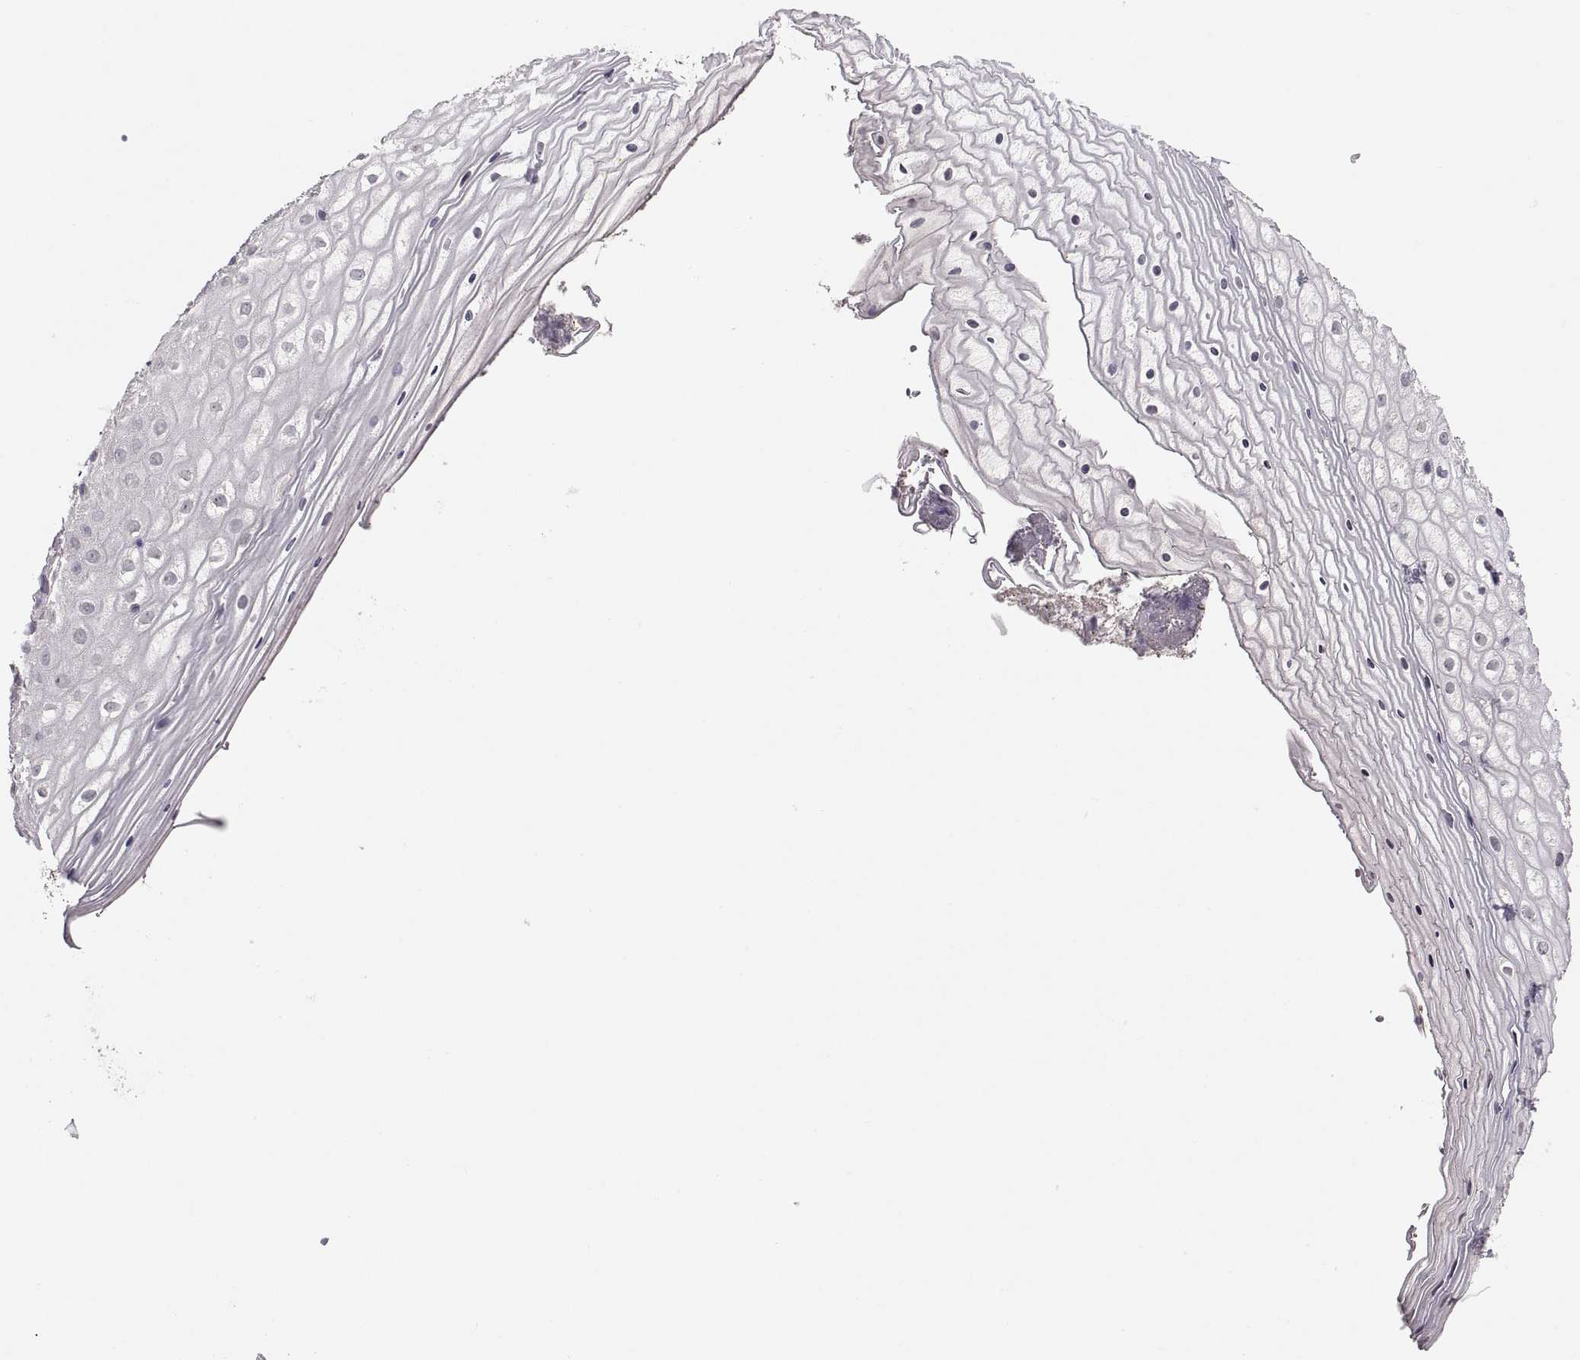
{"staining": {"intensity": "negative", "quantity": "none", "location": "none"}, "tissue": "vagina", "cell_type": "Squamous epithelial cells", "image_type": "normal", "snomed": [{"axis": "morphology", "description": "Normal tissue, NOS"}, {"axis": "topography", "description": "Vagina"}], "caption": "High magnification brightfield microscopy of normal vagina stained with DAB (brown) and counterstained with hematoxylin (blue): squamous epithelial cells show no significant positivity.", "gene": "PAX2", "patient": {"sex": "female", "age": 47}}